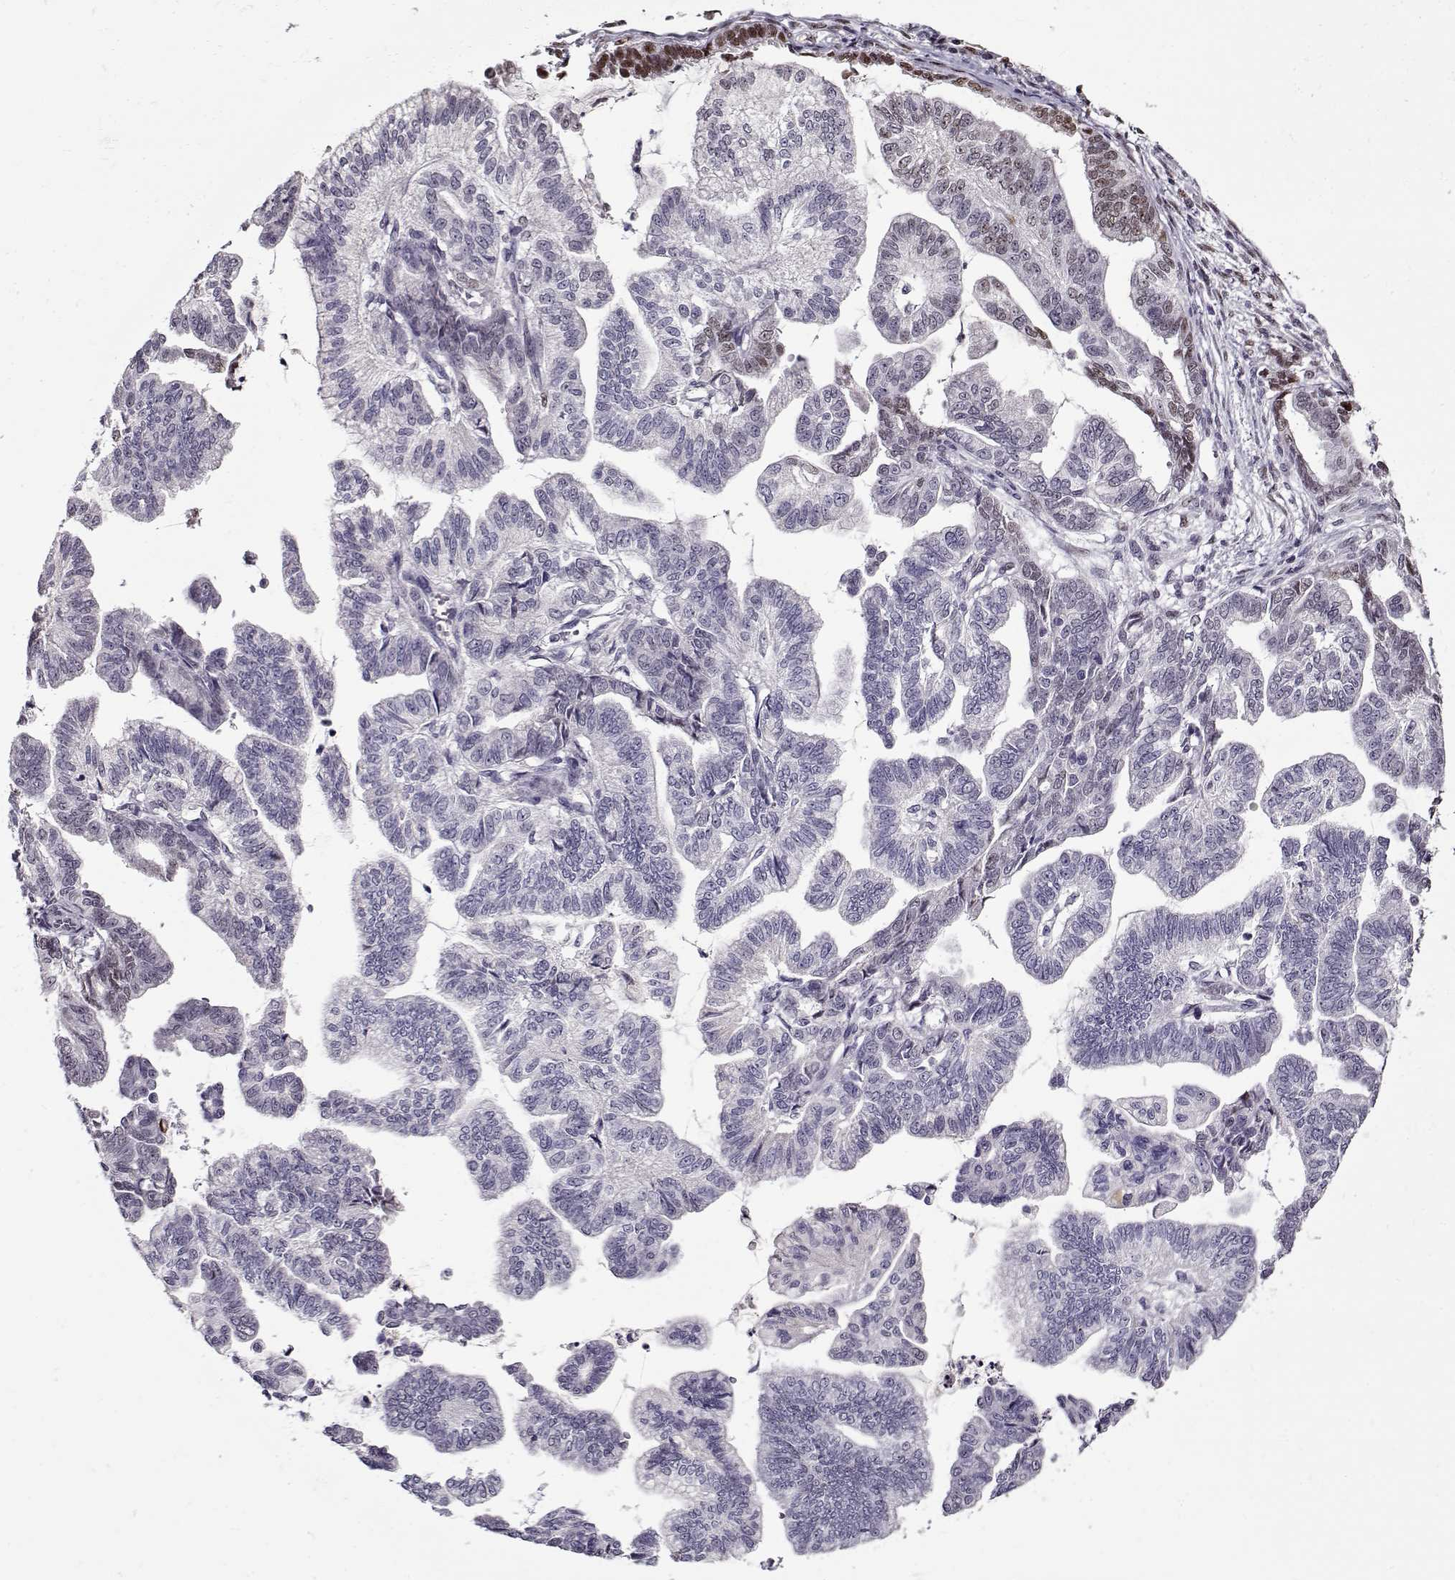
{"staining": {"intensity": "moderate", "quantity": "<25%", "location": "nuclear"}, "tissue": "stomach cancer", "cell_type": "Tumor cells", "image_type": "cancer", "snomed": [{"axis": "morphology", "description": "Adenocarcinoma, NOS"}, {"axis": "topography", "description": "Stomach"}], "caption": "High-power microscopy captured an immunohistochemistry photomicrograph of adenocarcinoma (stomach), revealing moderate nuclear expression in about <25% of tumor cells. Using DAB (3,3'-diaminobenzidine) (brown) and hematoxylin (blue) stains, captured at high magnification using brightfield microscopy.", "gene": "PRMT8", "patient": {"sex": "male", "age": 83}}